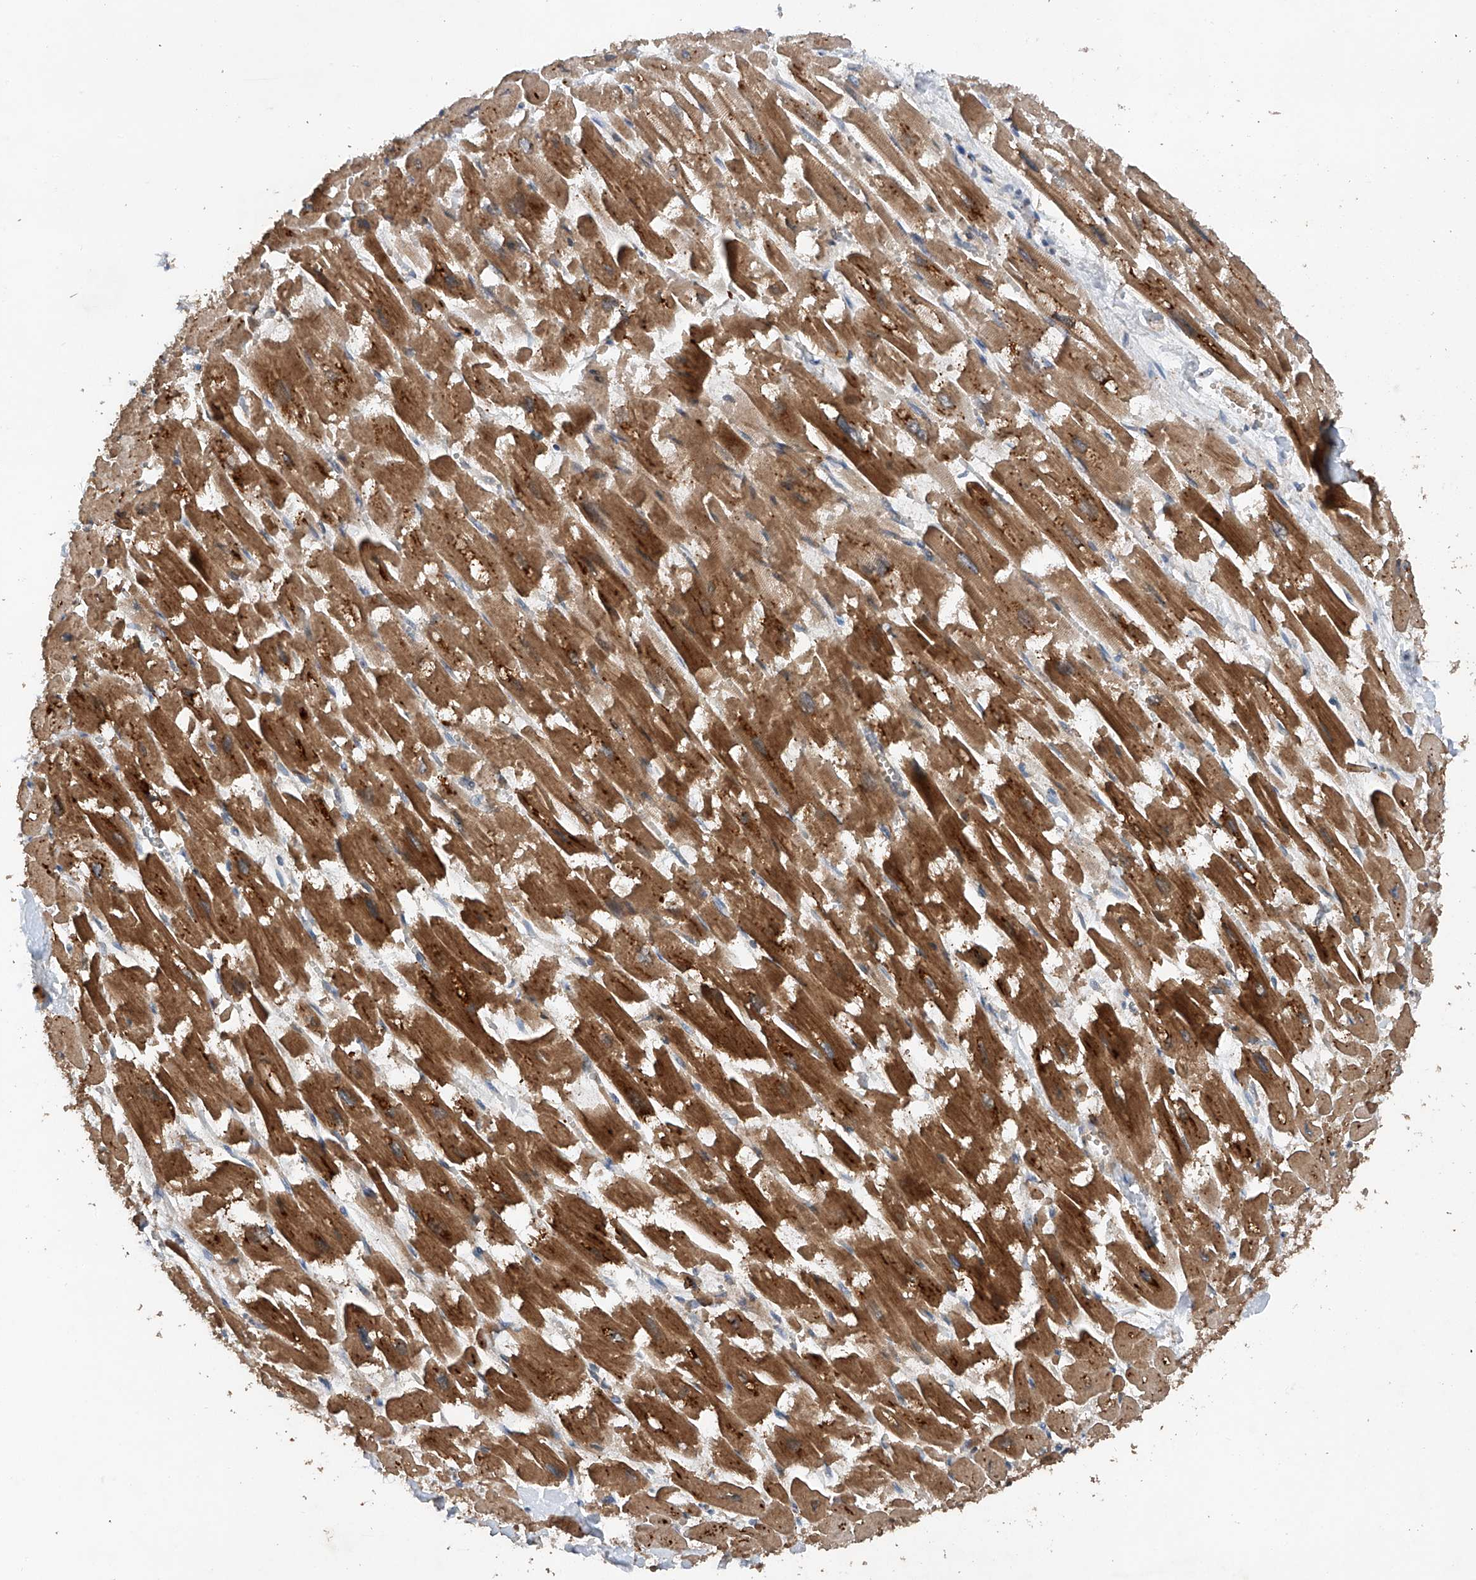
{"staining": {"intensity": "strong", "quantity": ">75%", "location": "cytoplasmic/membranous"}, "tissue": "heart muscle", "cell_type": "Cardiomyocytes", "image_type": "normal", "snomed": [{"axis": "morphology", "description": "Normal tissue, NOS"}, {"axis": "topography", "description": "Heart"}], "caption": "DAB (3,3'-diaminobenzidine) immunohistochemical staining of benign human heart muscle displays strong cytoplasmic/membranous protein staining in about >75% of cardiomyocytes. Nuclei are stained in blue.", "gene": "CEP85L", "patient": {"sex": "male", "age": 54}}